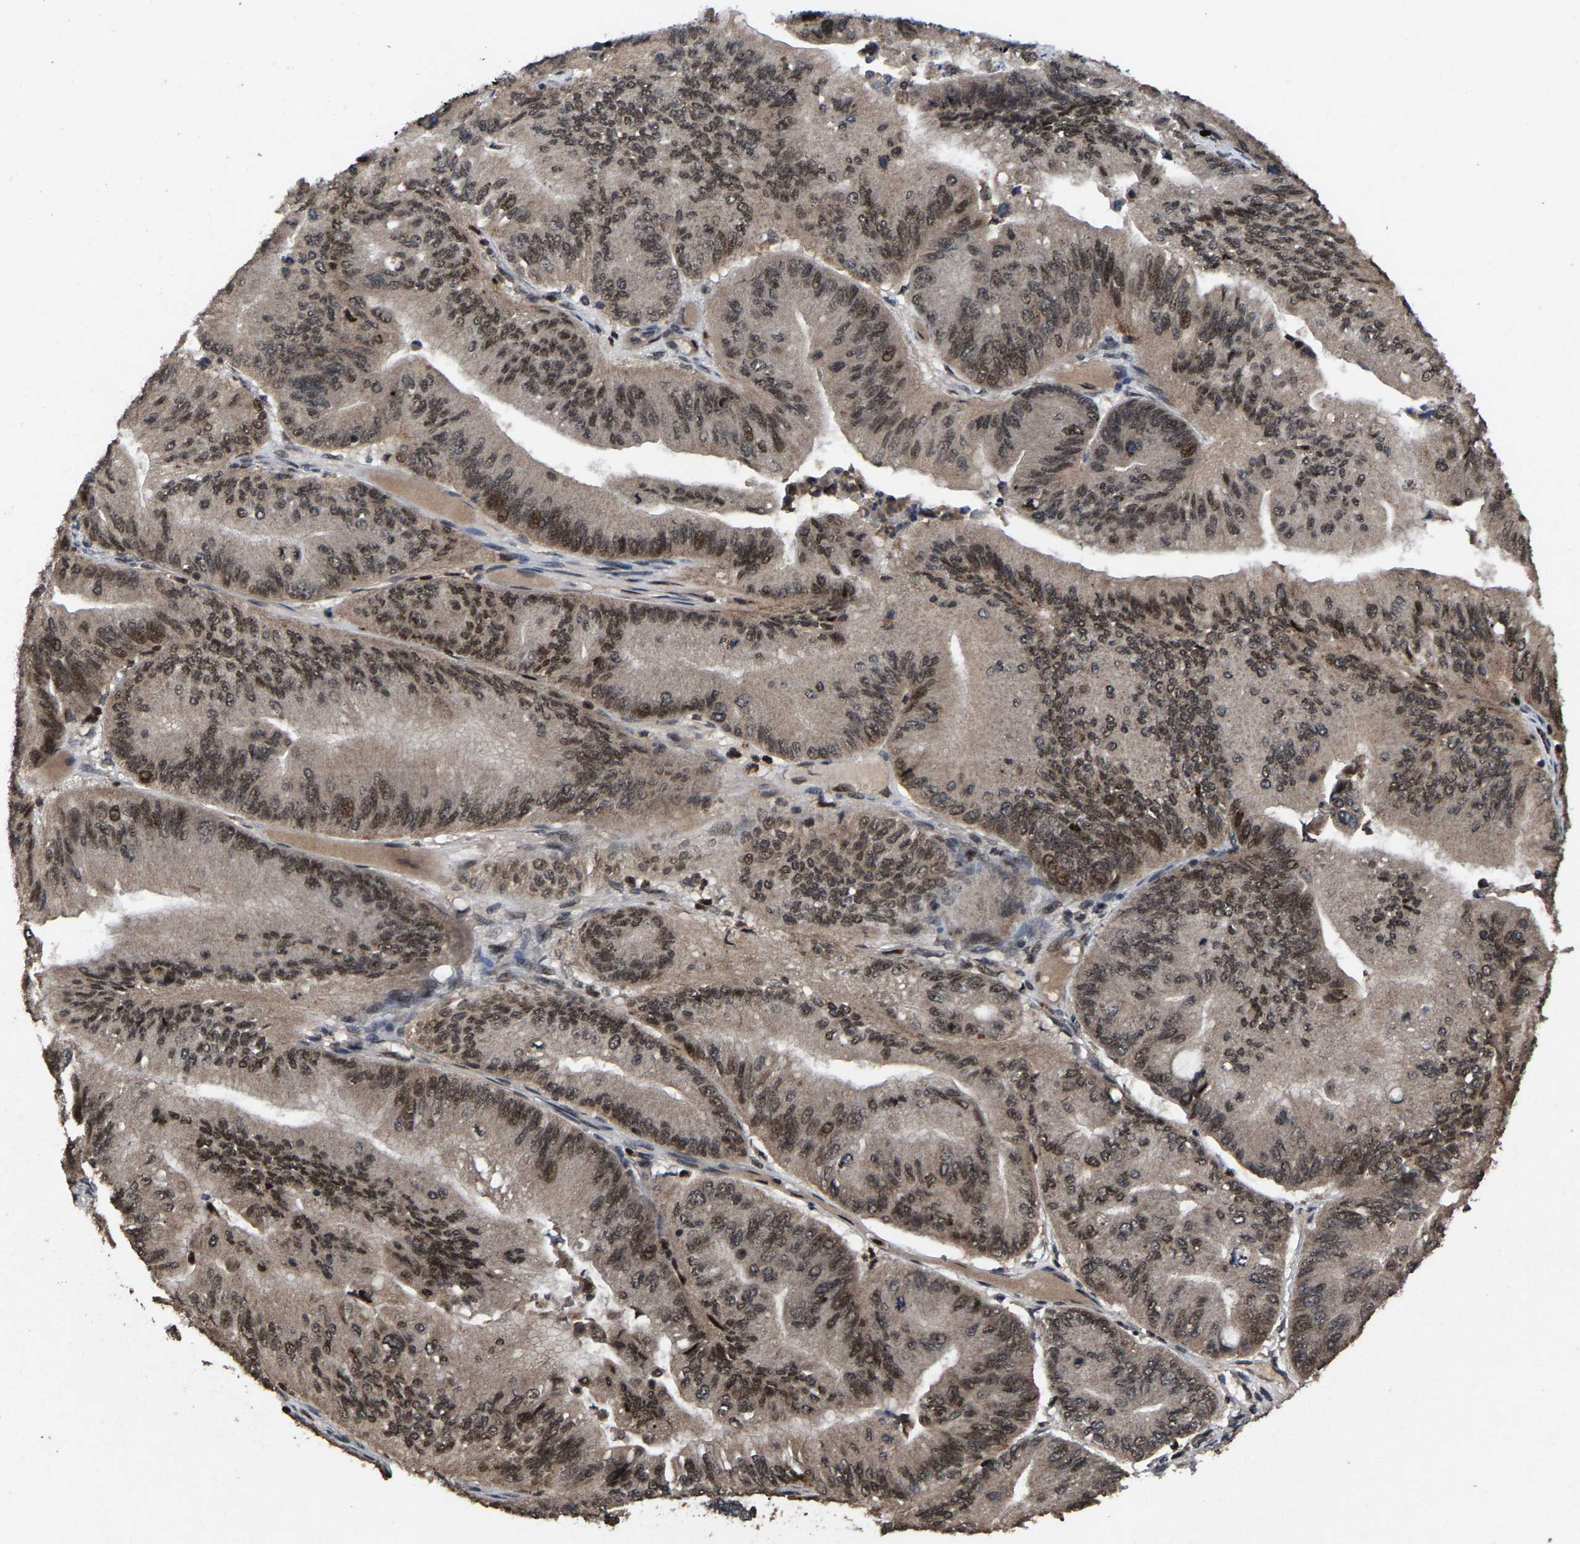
{"staining": {"intensity": "moderate", "quantity": ">75%", "location": "cytoplasmic/membranous,nuclear"}, "tissue": "ovarian cancer", "cell_type": "Tumor cells", "image_type": "cancer", "snomed": [{"axis": "morphology", "description": "Cystadenocarcinoma, mucinous, NOS"}, {"axis": "topography", "description": "Ovary"}], "caption": "Tumor cells display medium levels of moderate cytoplasmic/membranous and nuclear expression in about >75% of cells in human ovarian cancer (mucinous cystadenocarcinoma).", "gene": "HAUS6", "patient": {"sex": "female", "age": 61}}